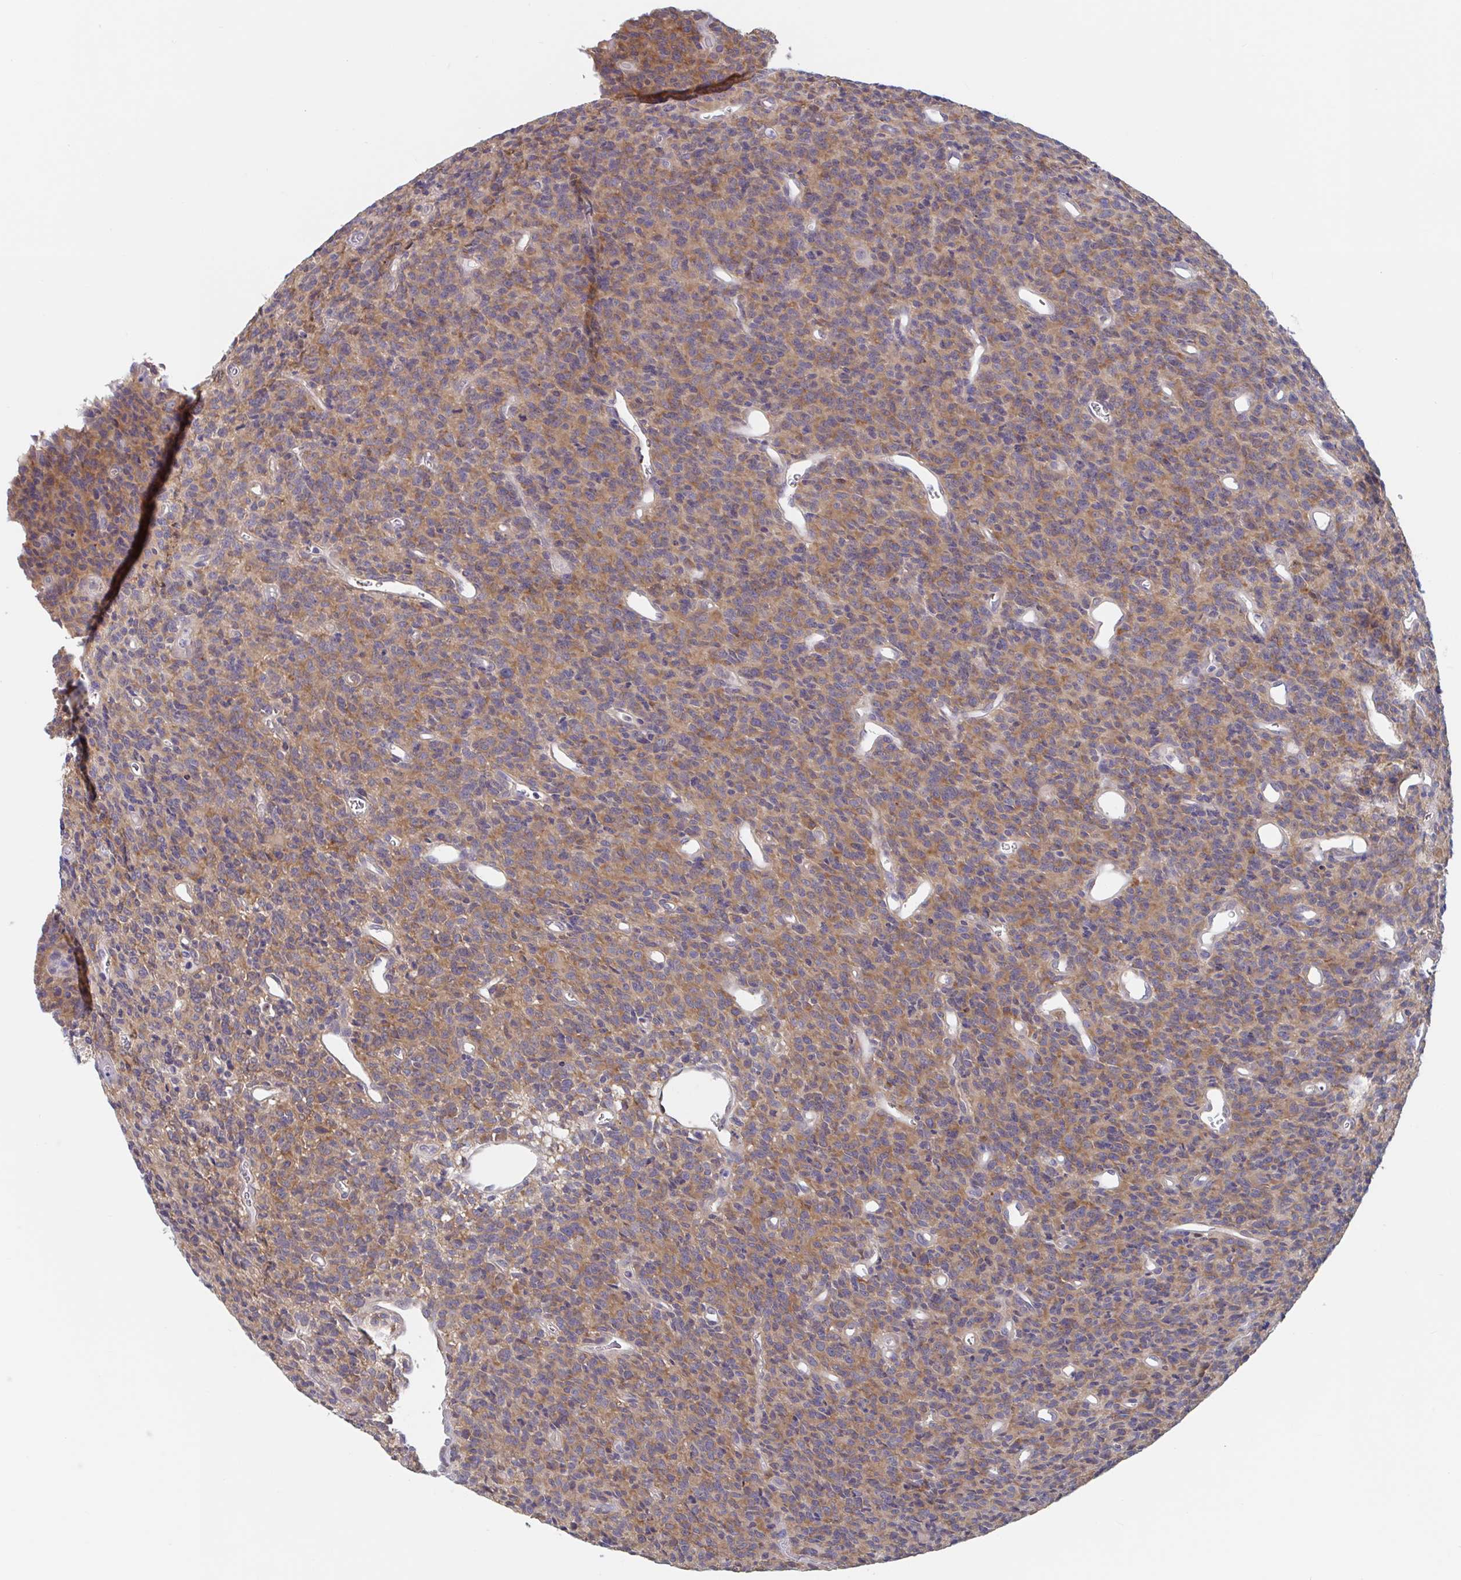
{"staining": {"intensity": "moderate", "quantity": "25%-75%", "location": "cytoplasmic/membranous"}, "tissue": "glioma", "cell_type": "Tumor cells", "image_type": "cancer", "snomed": [{"axis": "morphology", "description": "Glioma, malignant, High grade"}, {"axis": "topography", "description": "Brain"}], "caption": "This is a photomicrograph of immunohistochemistry staining of malignant glioma (high-grade), which shows moderate positivity in the cytoplasmic/membranous of tumor cells.", "gene": "SNX8", "patient": {"sex": "male", "age": 76}}